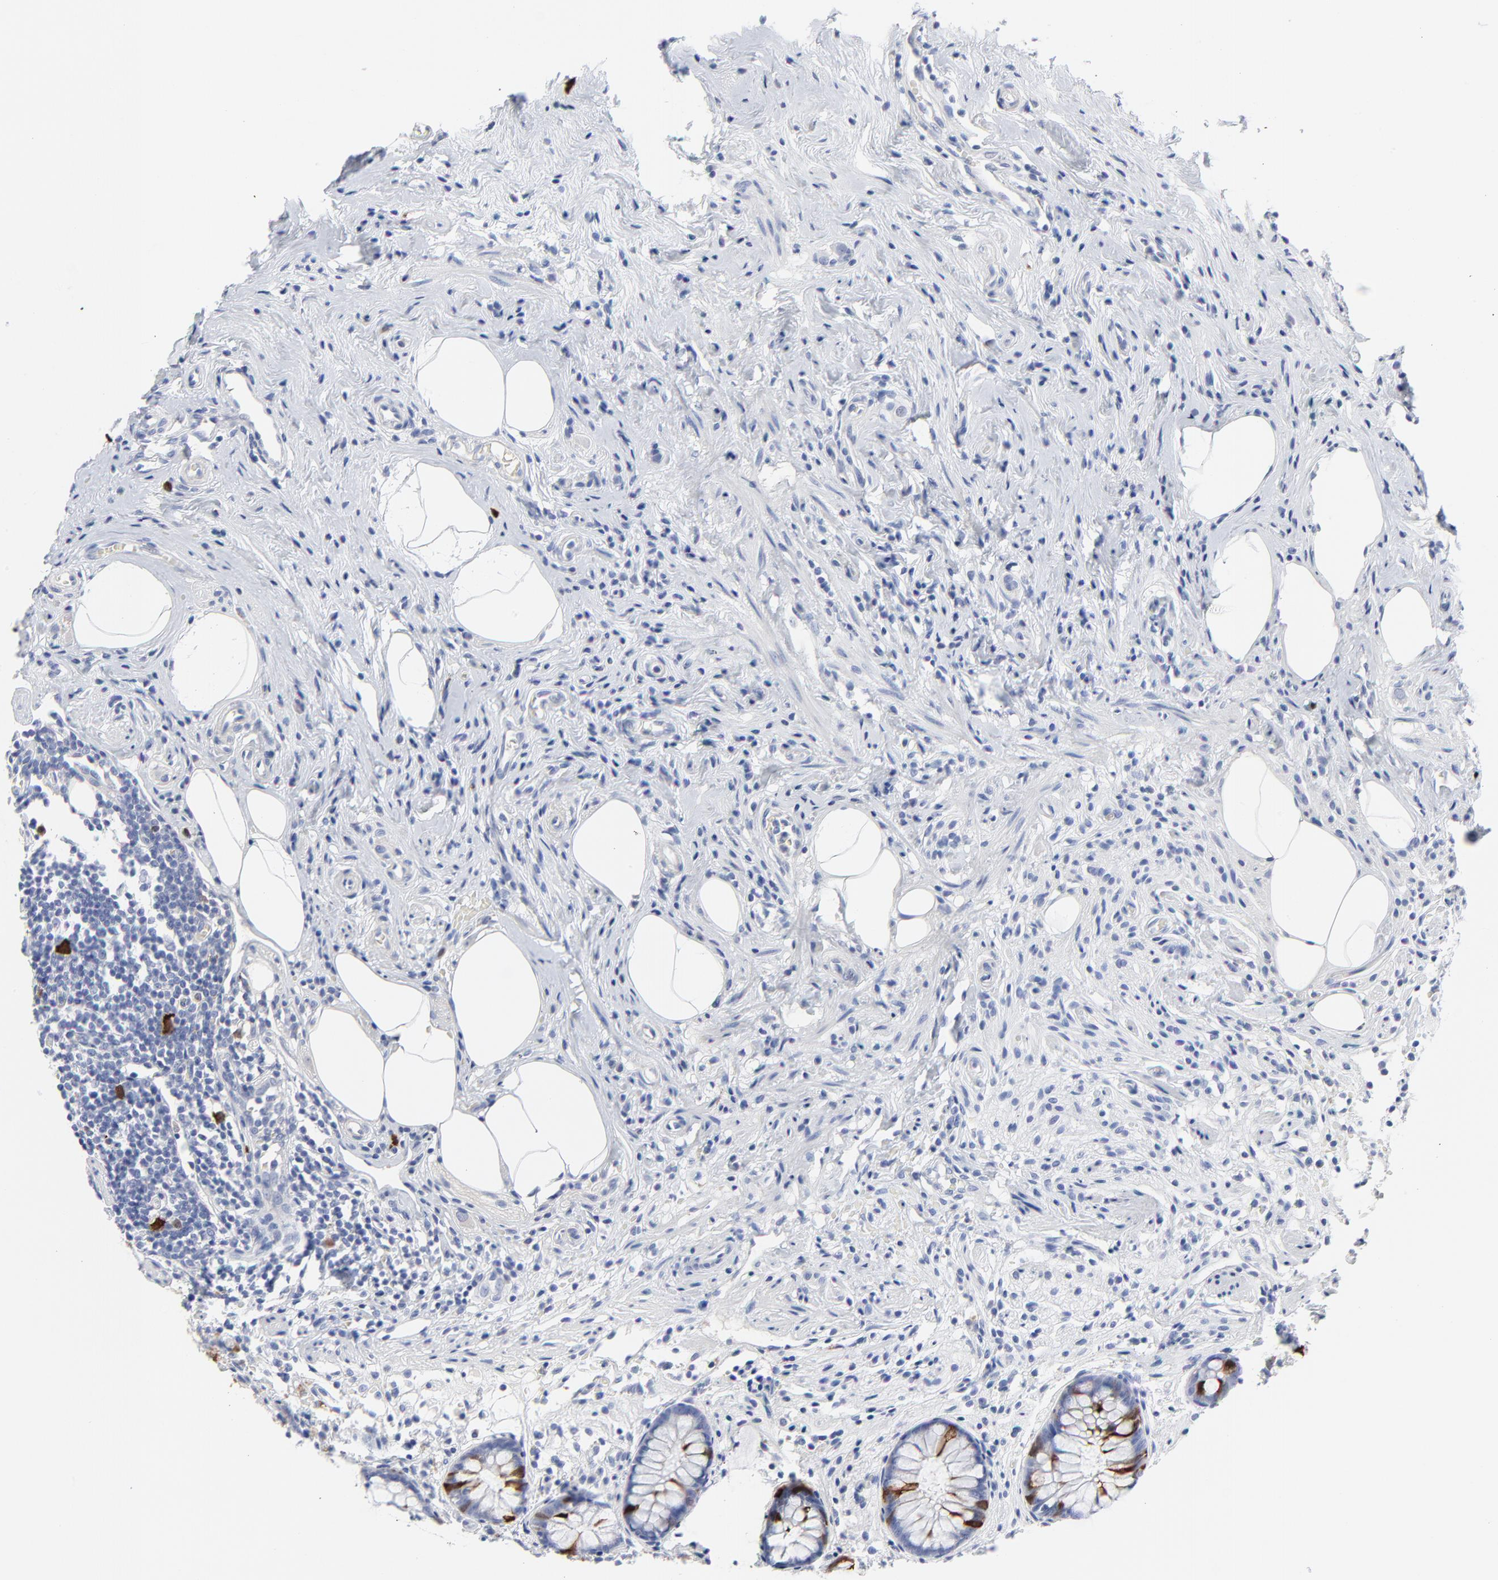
{"staining": {"intensity": "strong", "quantity": "<25%", "location": "cytoplasmic/membranous,nuclear"}, "tissue": "appendix", "cell_type": "Glandular cells", "image_type": "normal", "snomed": [{"axis": "morphology", "description": "Normal tissue, NOS"}, {"axis": "topography", "description": "Appendix"}], "caption": "The photomicrograph demonstrates a brown stain indicating the presence of a protein in the cytoplasmic/membranous,nuclear of glandular cells in appendix.", "gene": "CDK1", "patient": {"sex": "male", "age": 38}}